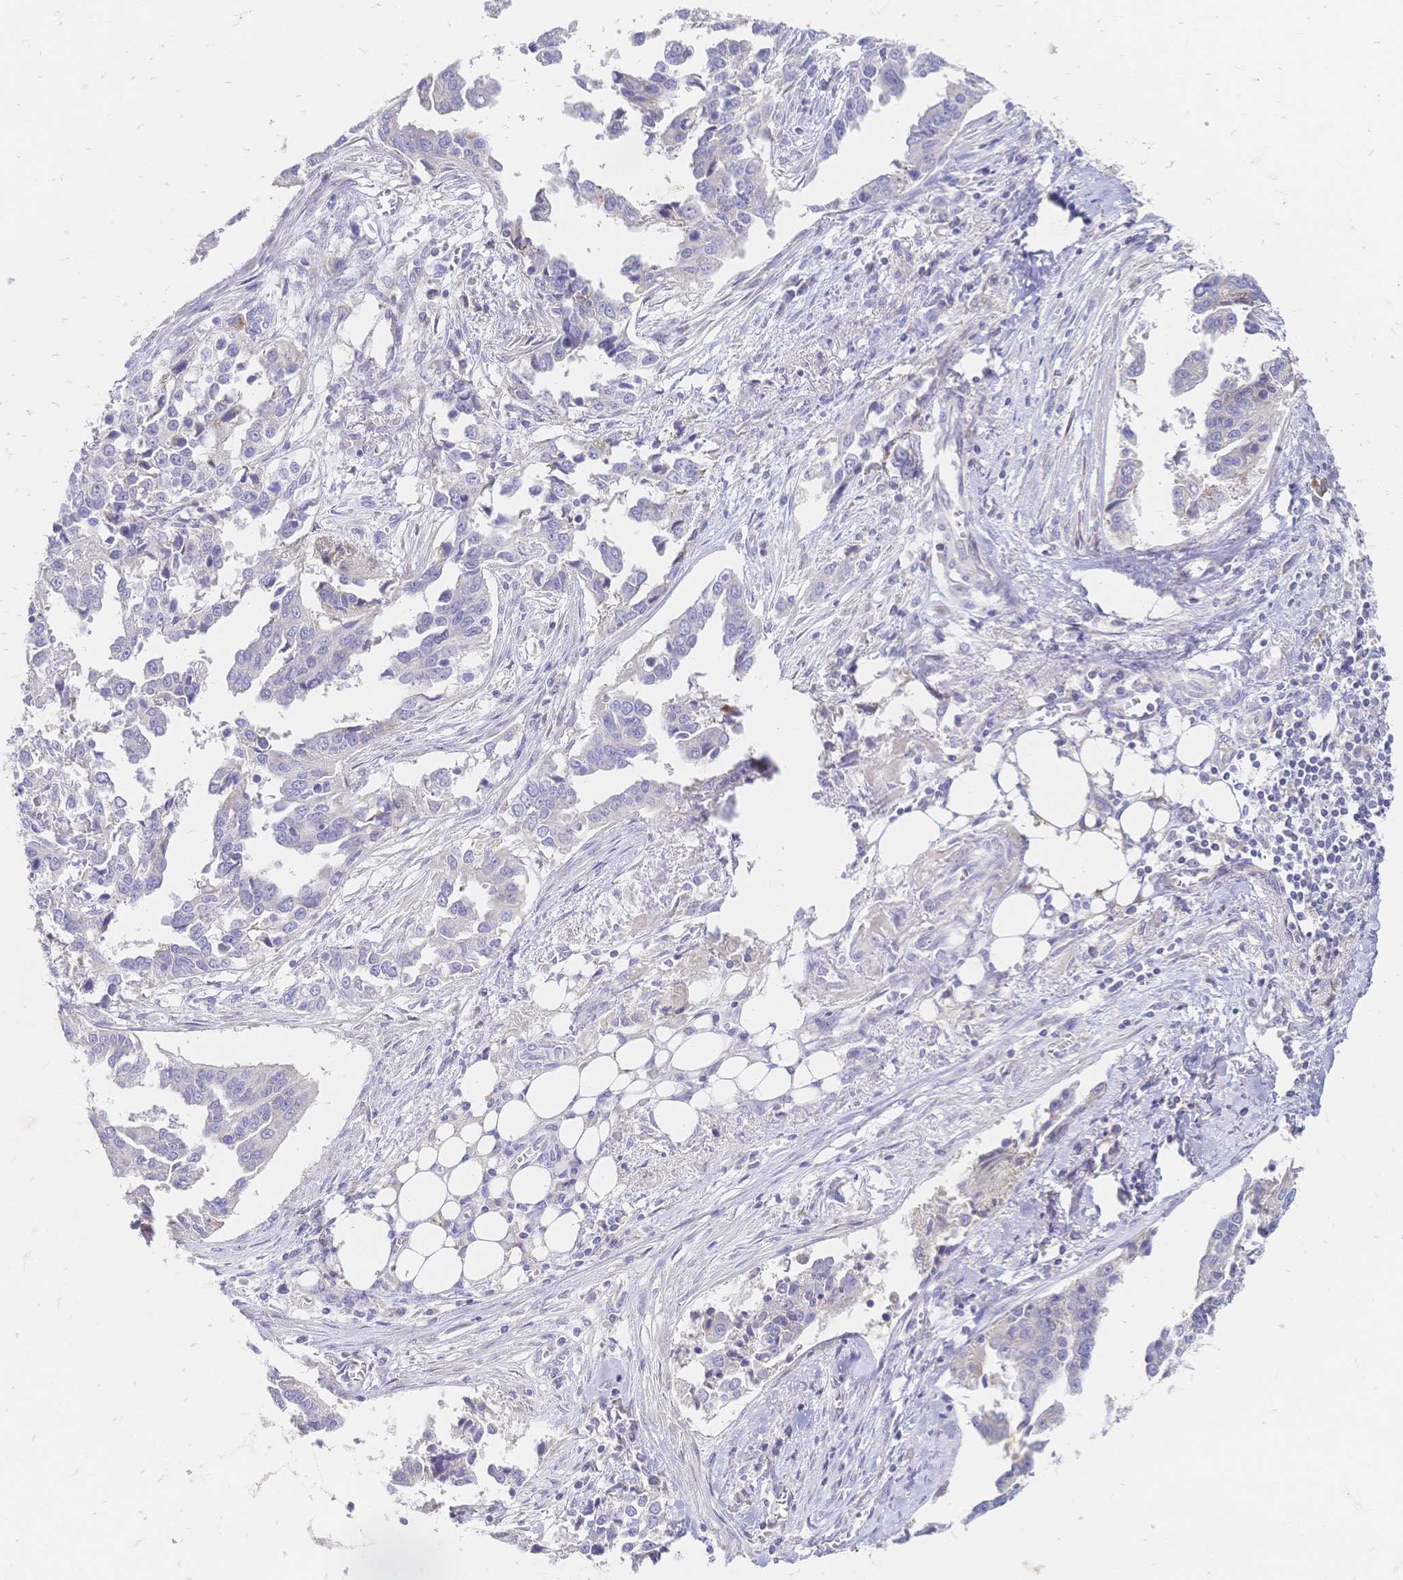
{"staining": {"intensity": "negative", "quantity": "none", "location": "none"}, "tissue": "ovarian cancer", "cell_type": "Tumor cells", "image_type": "cancer", "snomed": [{"axis": "morphology", "description": "Cystadenocarcinoma, serous, NOS"}, {"axis": "topography", "description": "Ovary"}], "caption": "Immunohistochemistry (IHC) of ovarian cancer reveals no positivity in tumor cells.", "gene": "VWC2L", "patient": {"sex": "female", "age": 75}}